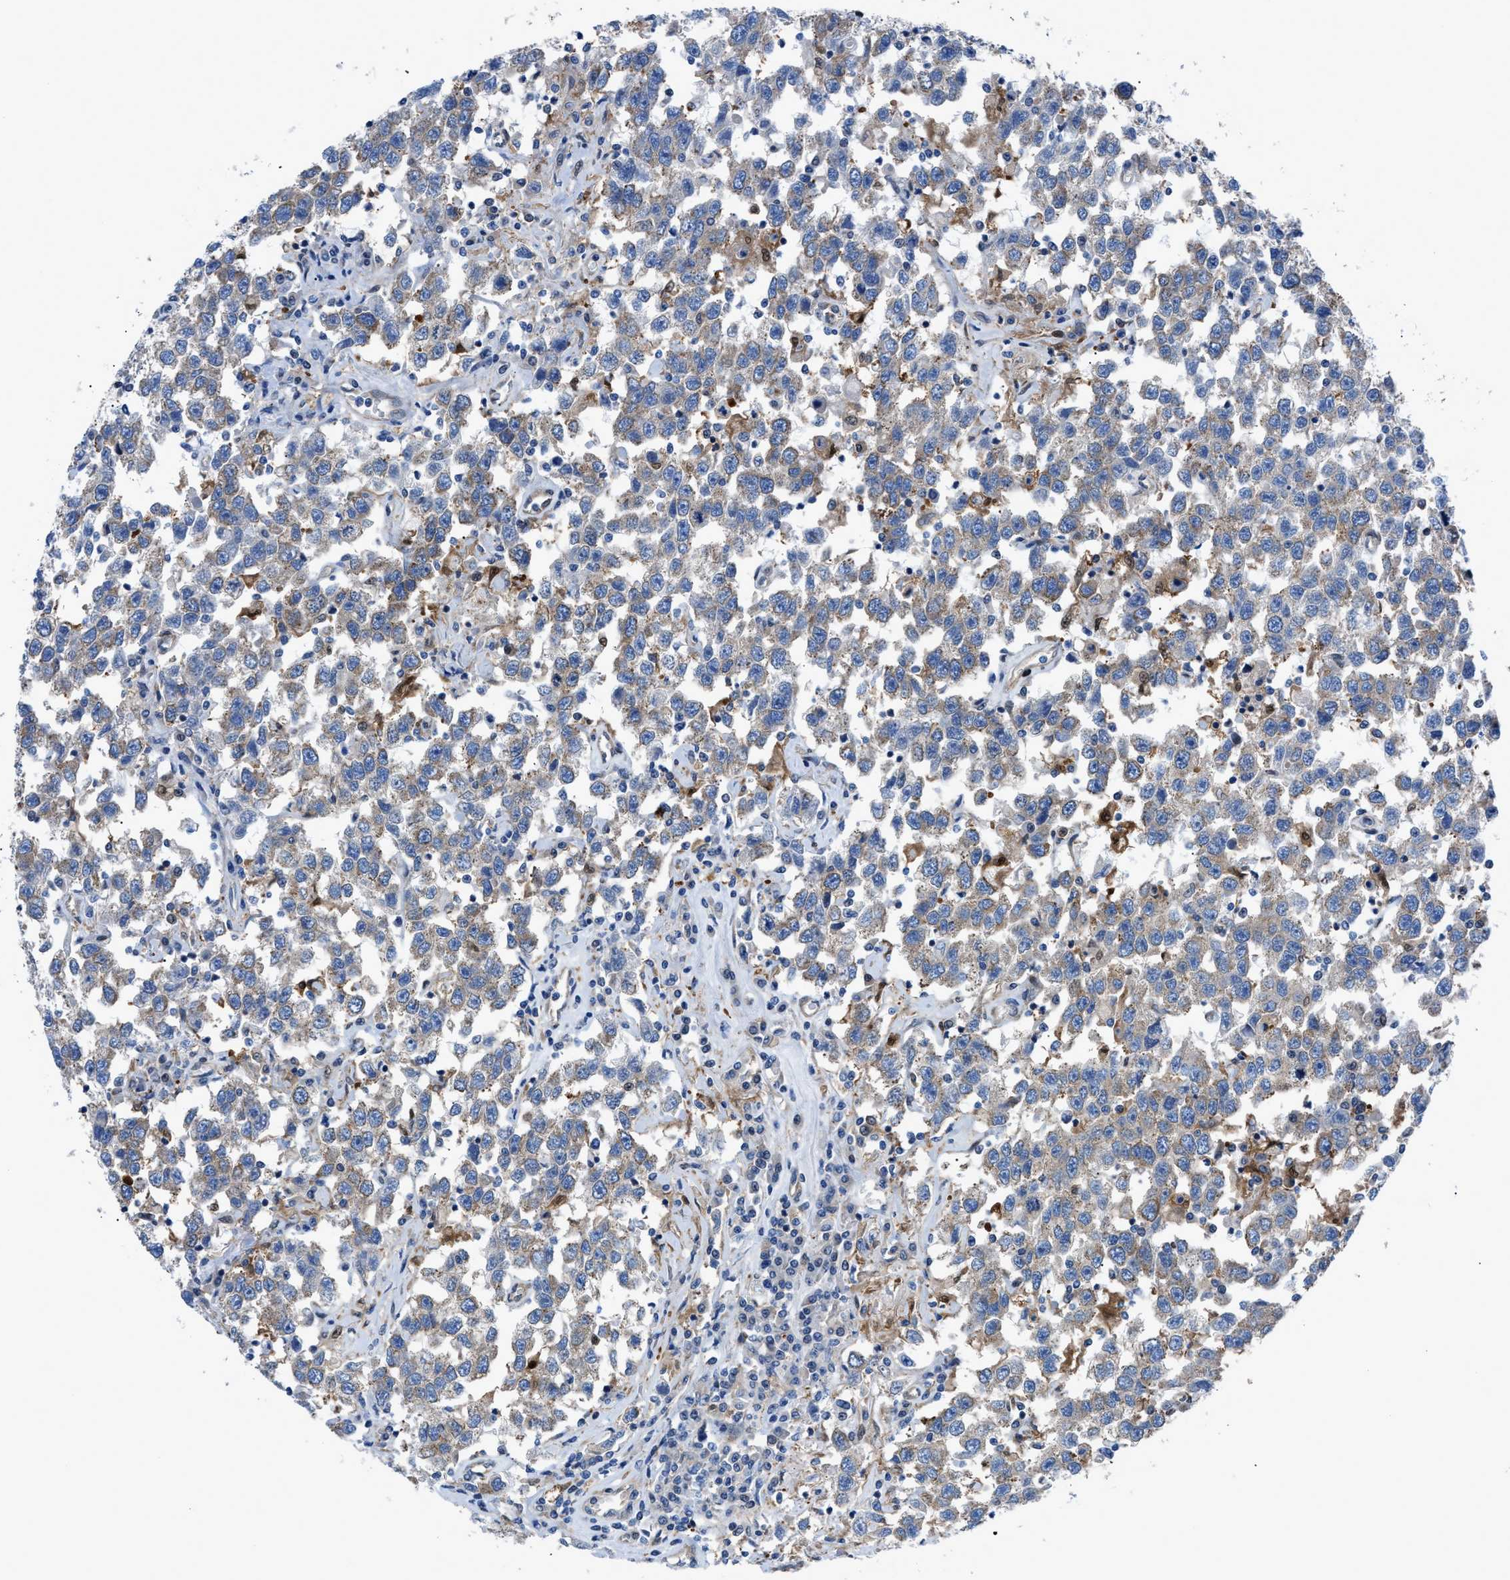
{"staining": {"intensity": "weak", "quantity": "25%-75%", "location": "cytoplasmic/membranous"}, "tissue": "testis cancer", "cell_type": "Tumor cells", "image_type": "cancer", "snomed": [{"axis": "morphology", "description": "Seminoma, NOS"}, {"axis": "topography", "description": "Testis"}], "caption": "IHC image of neoplastic tissue: testis cancer (seminoma) stained using immunohistochemistry demonstrates low levels of weak protein expression localized specifically in the cytoplasmic/membranous of tumor cells, appearing as a cytoplasmic/membranous brown color.", "gene": "DMAC1", "patient": {"sex": "male", "age": 41}}